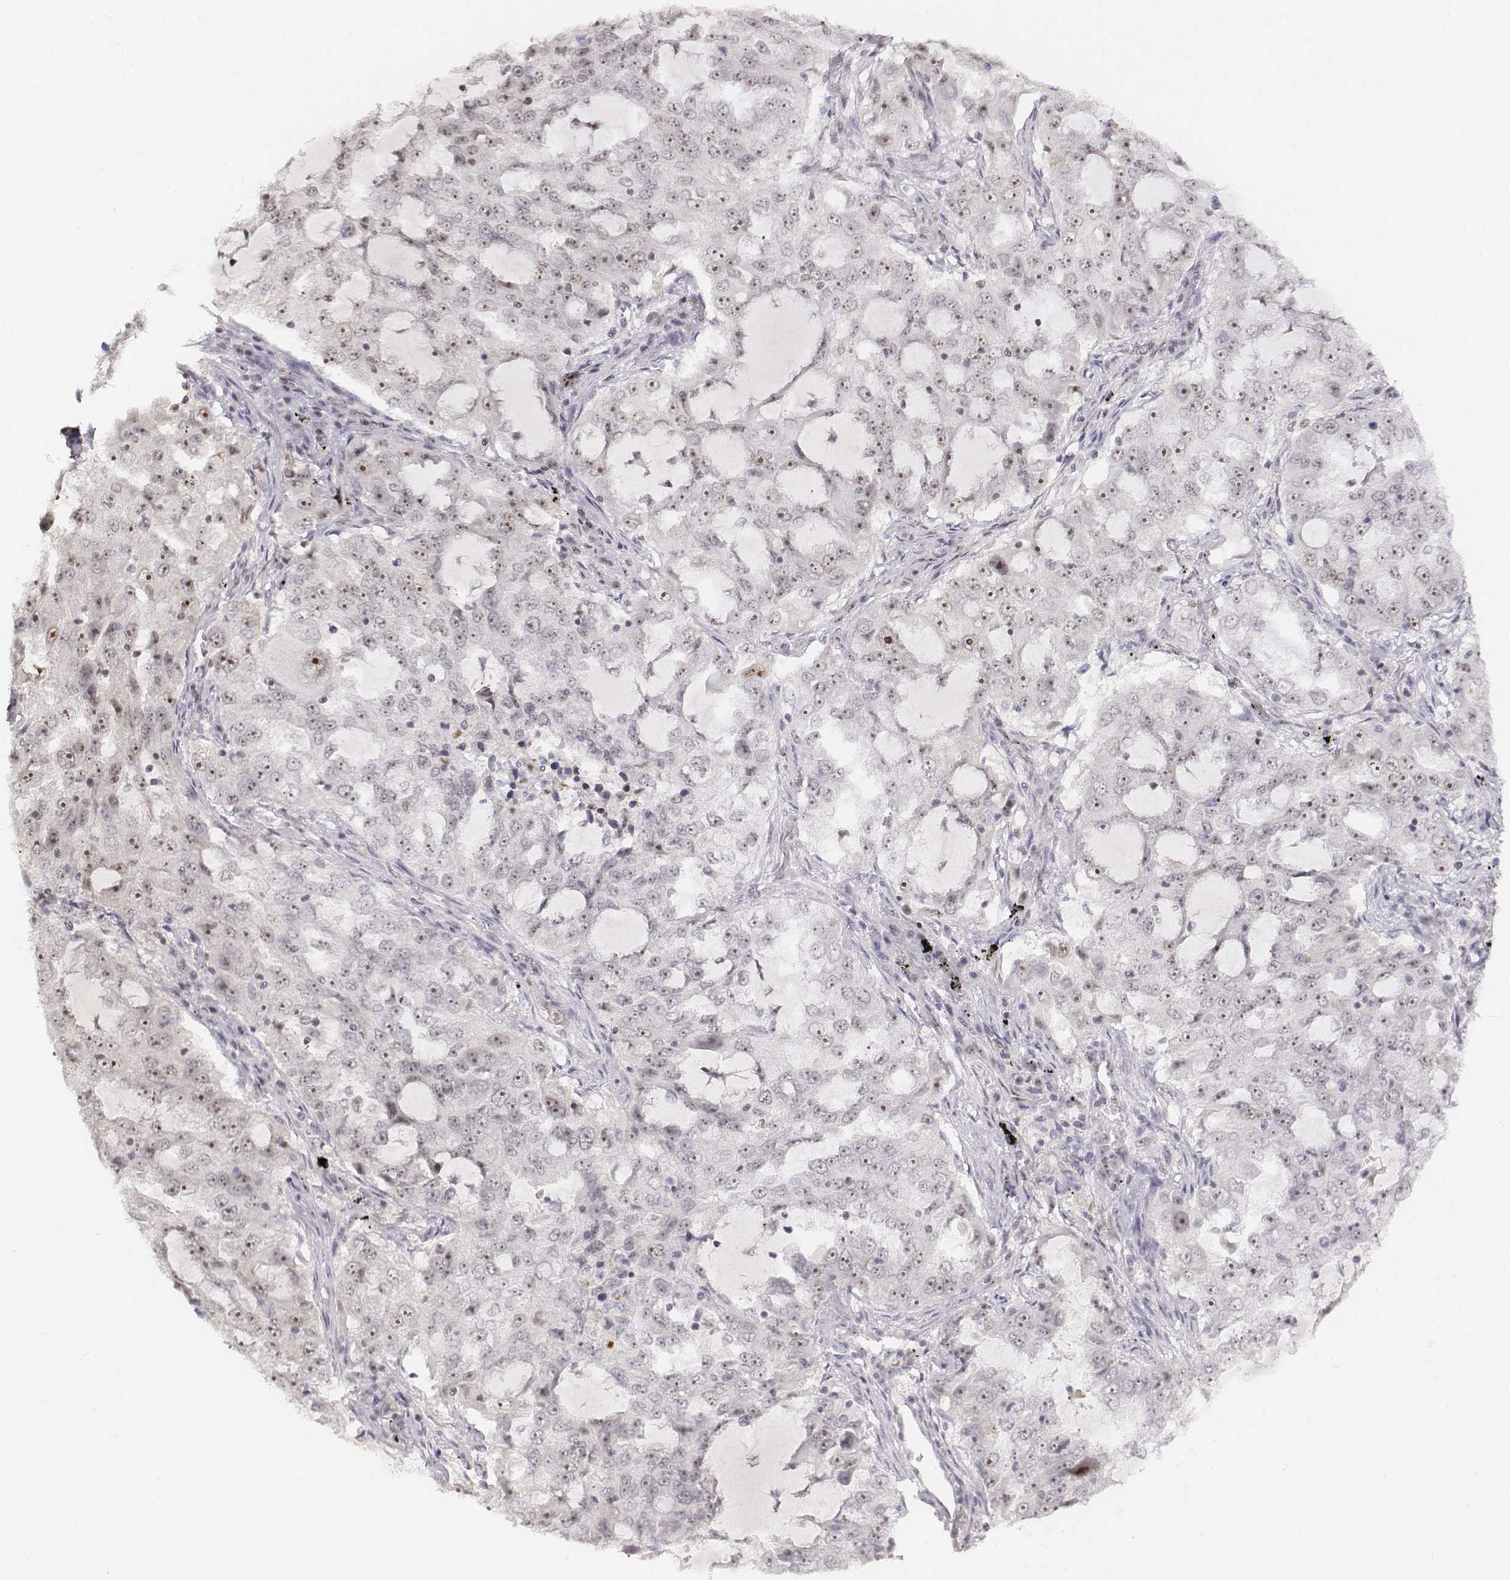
{"staining": {"intensity": "moderate", "quantity": "<25%", "location": "nuclear"}, "tissue": "lung cancer", "cell_type": "Tumor cells", "image_type": "cancer", "snomed": [{"axis": "morphology", "description": "Adenocarcinoma, NOS"}, {"axis": "topography", "description": "Lung"}], "caption": "DAB immunohistochemical staining of human adenocarcinoma (lung) shows moderate nuclear protein expression in about <25% of tumor cells. (brown staining indicates protein expression, while blue staining denotes nuclei).", "gene": "PHF6", "patient": {"sex": "female", "age": 61}}